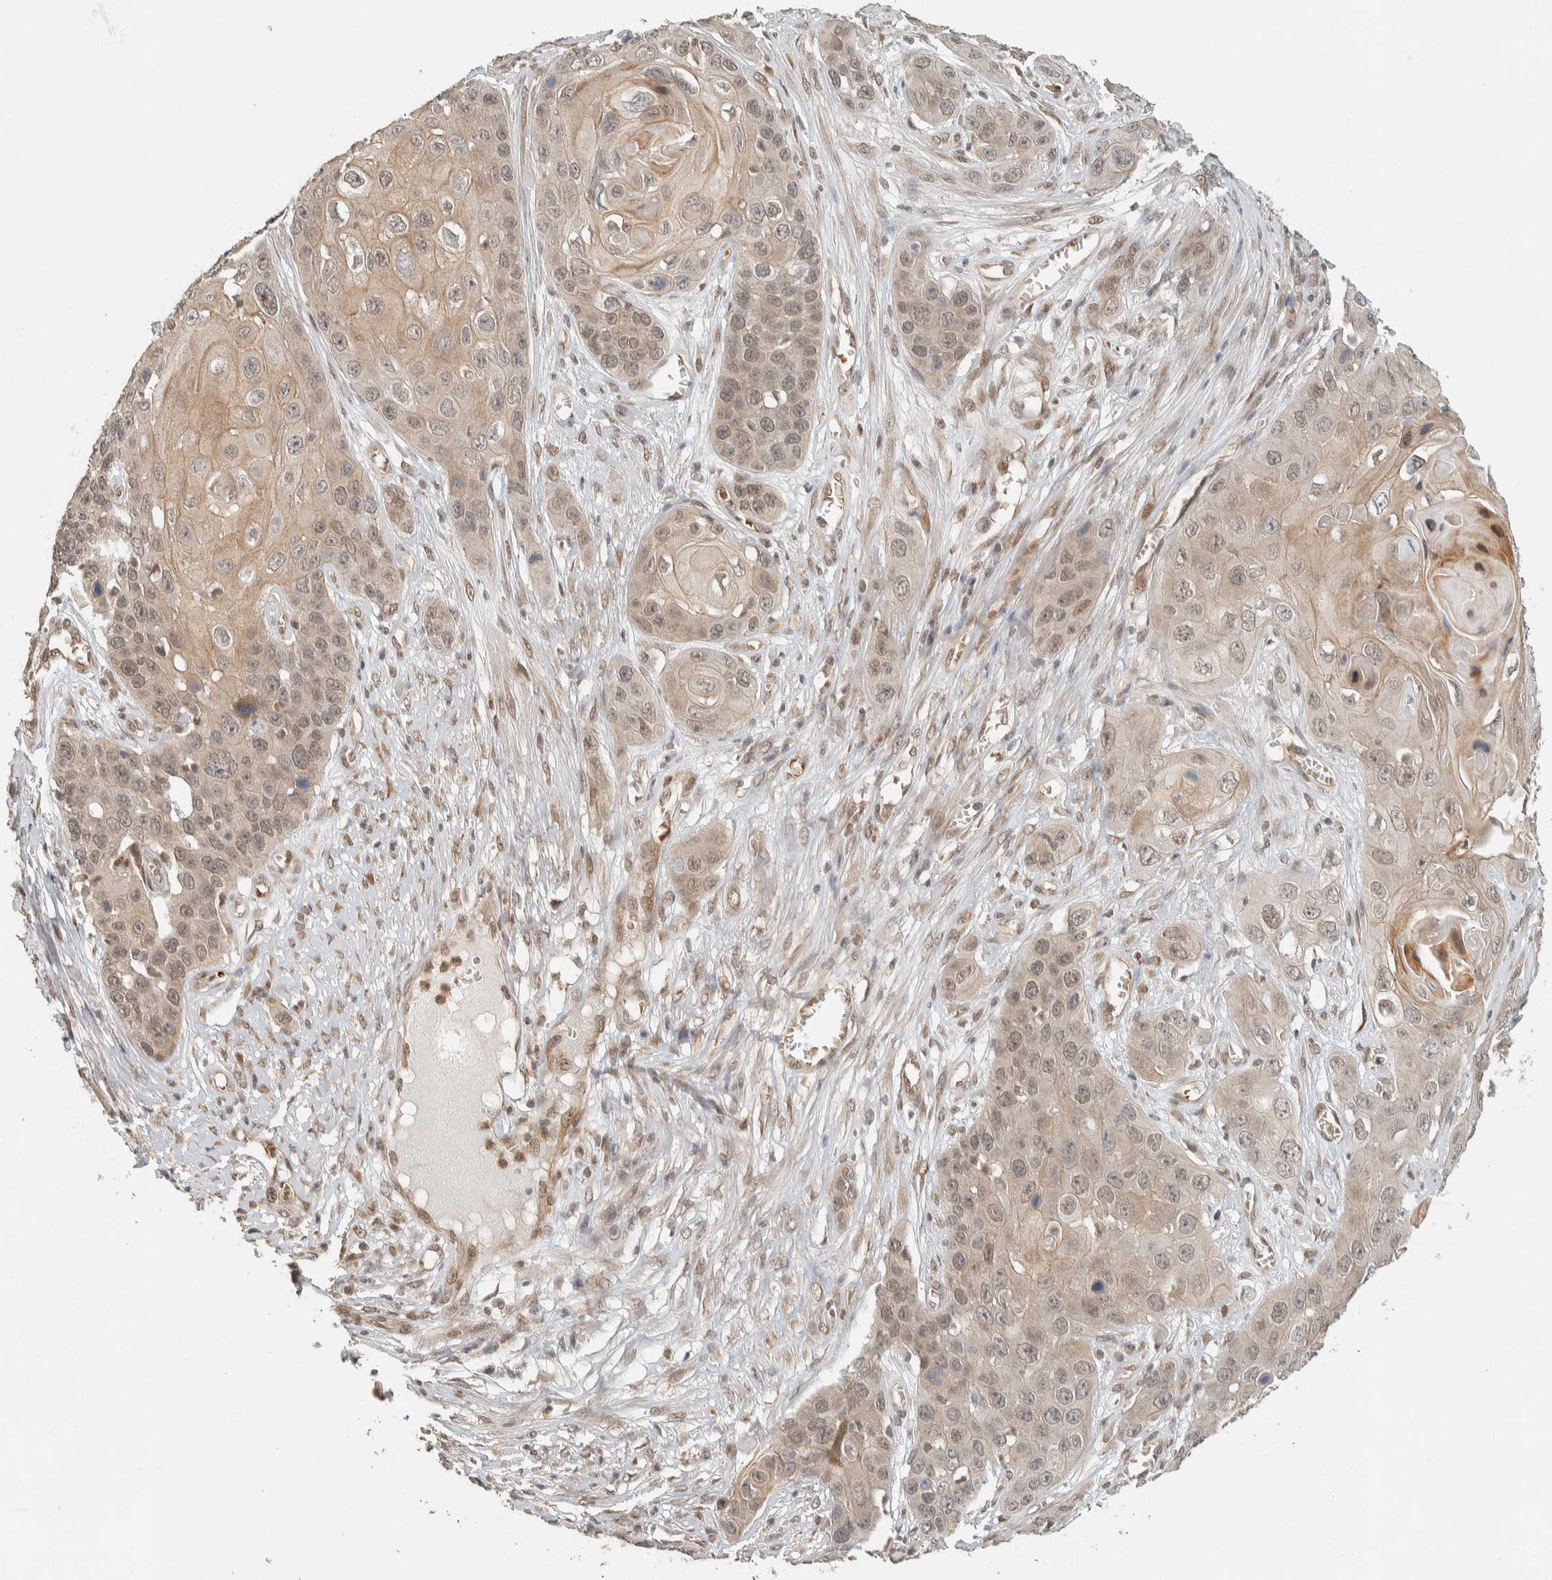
{"staining": {"intensity": "weak", "quantity": ">75%", "location": "cytoplasmic/membranous,nuclear"}, "tissue": "skin cancer", "cell_type": "Tumor cells", "image_type": "cancer", "snomed": [{"axis": "morphology", "description": "Squamous cell carcinoma, NOS"}, {"axis": "topography", "description": "Skin"}], "caption": "Human skin squamous cell carcinoma stained for a protein (brown) displays weak cytoplasmic/membranous and nuclear positive expression in approximately >75% of tumor cells.", "gene": "ZBTB2", "patient": {"sex": "male", "age": 55}}